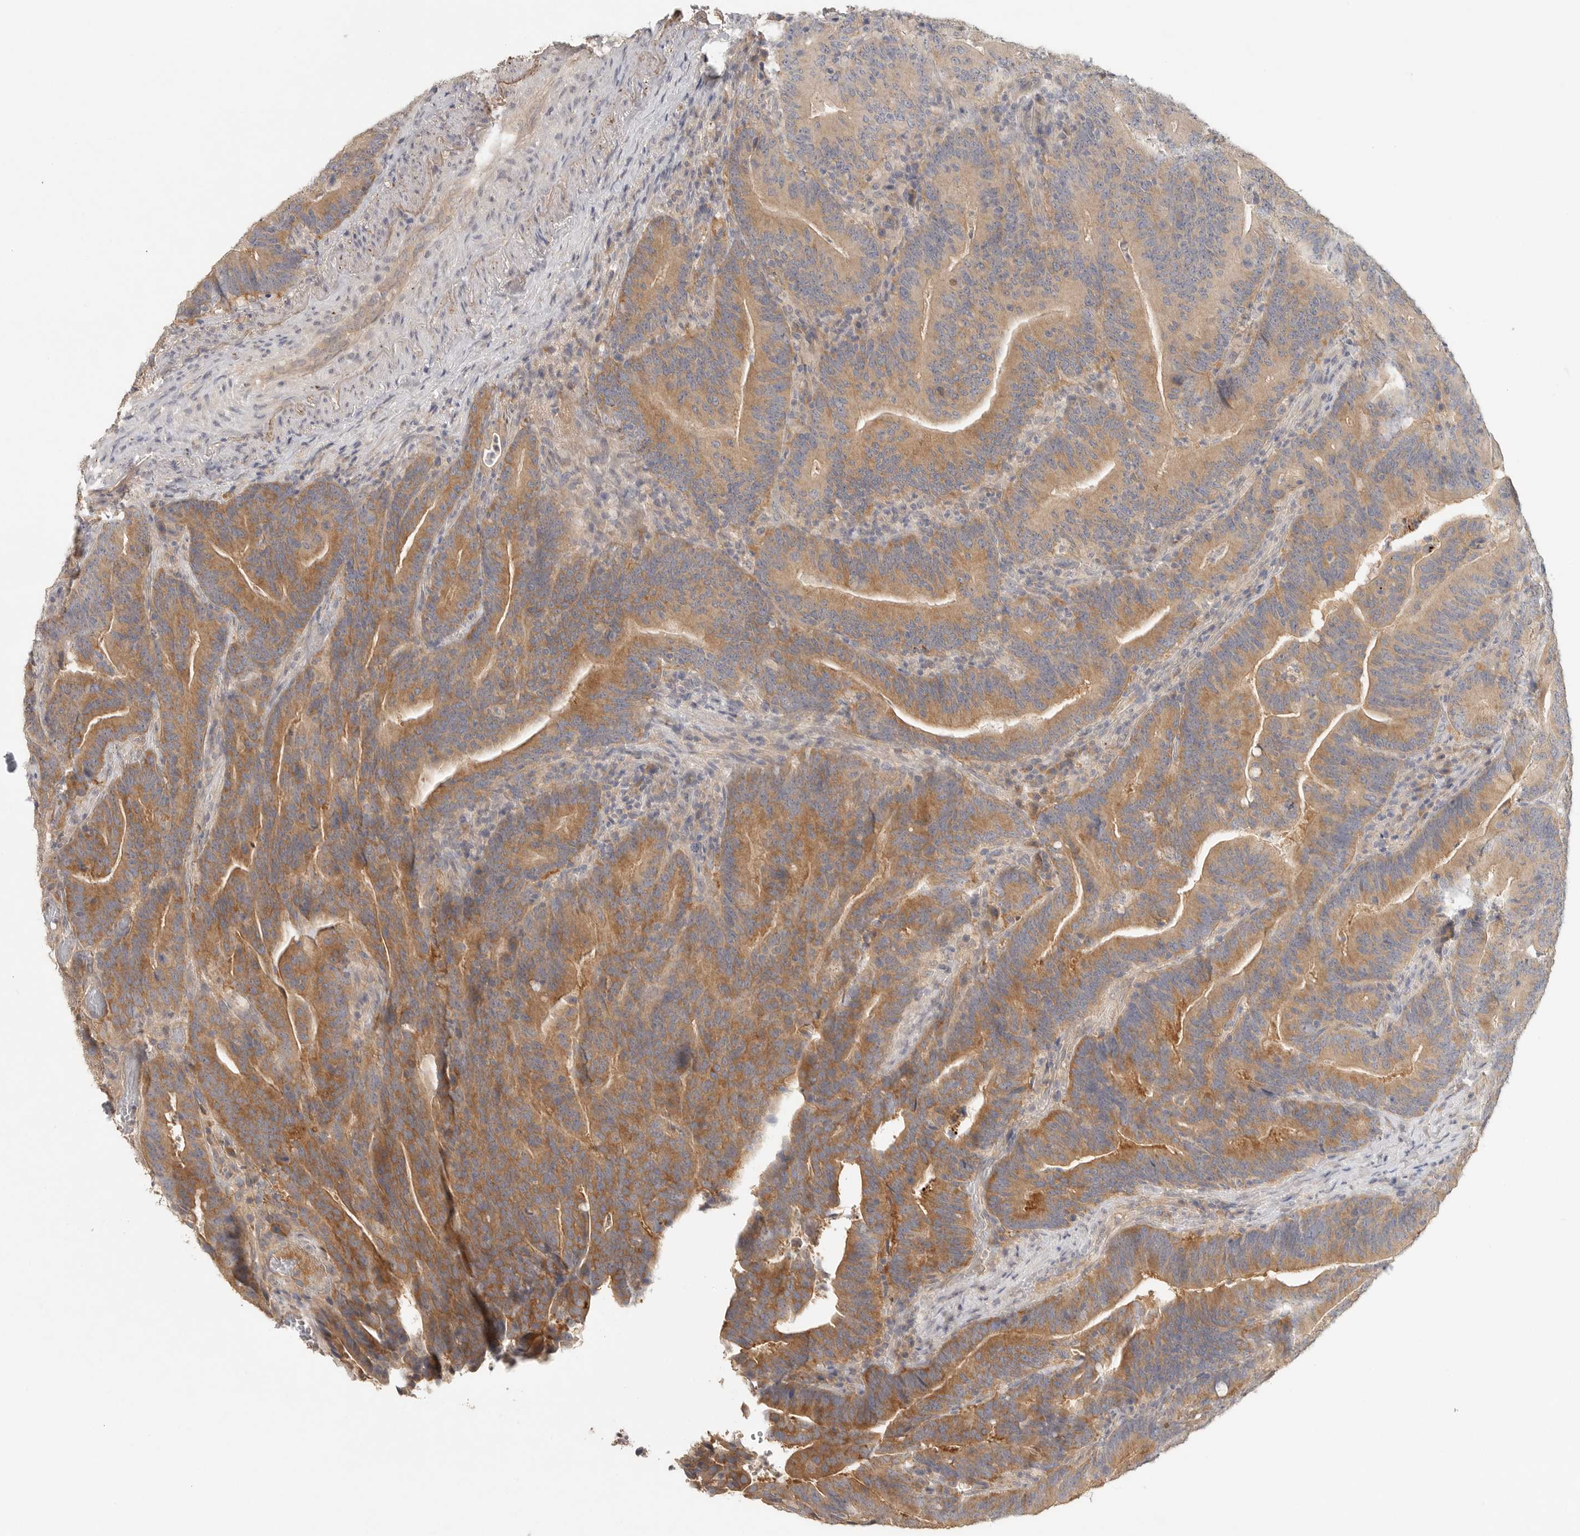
{"staining": {"intensity": "moderate", "quantity": ">75%", "location": "cytoplasmic/membranous"}, "tissue": "colorectal cancer", "cell_type": "Tumor cells", "image_type": "cancer", "snomed": [{"axis": "morphology", "description": "Adenocarcinoma, NOS"}, {"axis": "topography", "description": "Colon"}], "caption": "Immunohistochemical staining of human colorectal cancer displays moderate cytoplasmic/membranous protein staining in about >75% of tumor cells.", "gene": "HDAC6", "patient": {"sex": "female", "age": 66}}